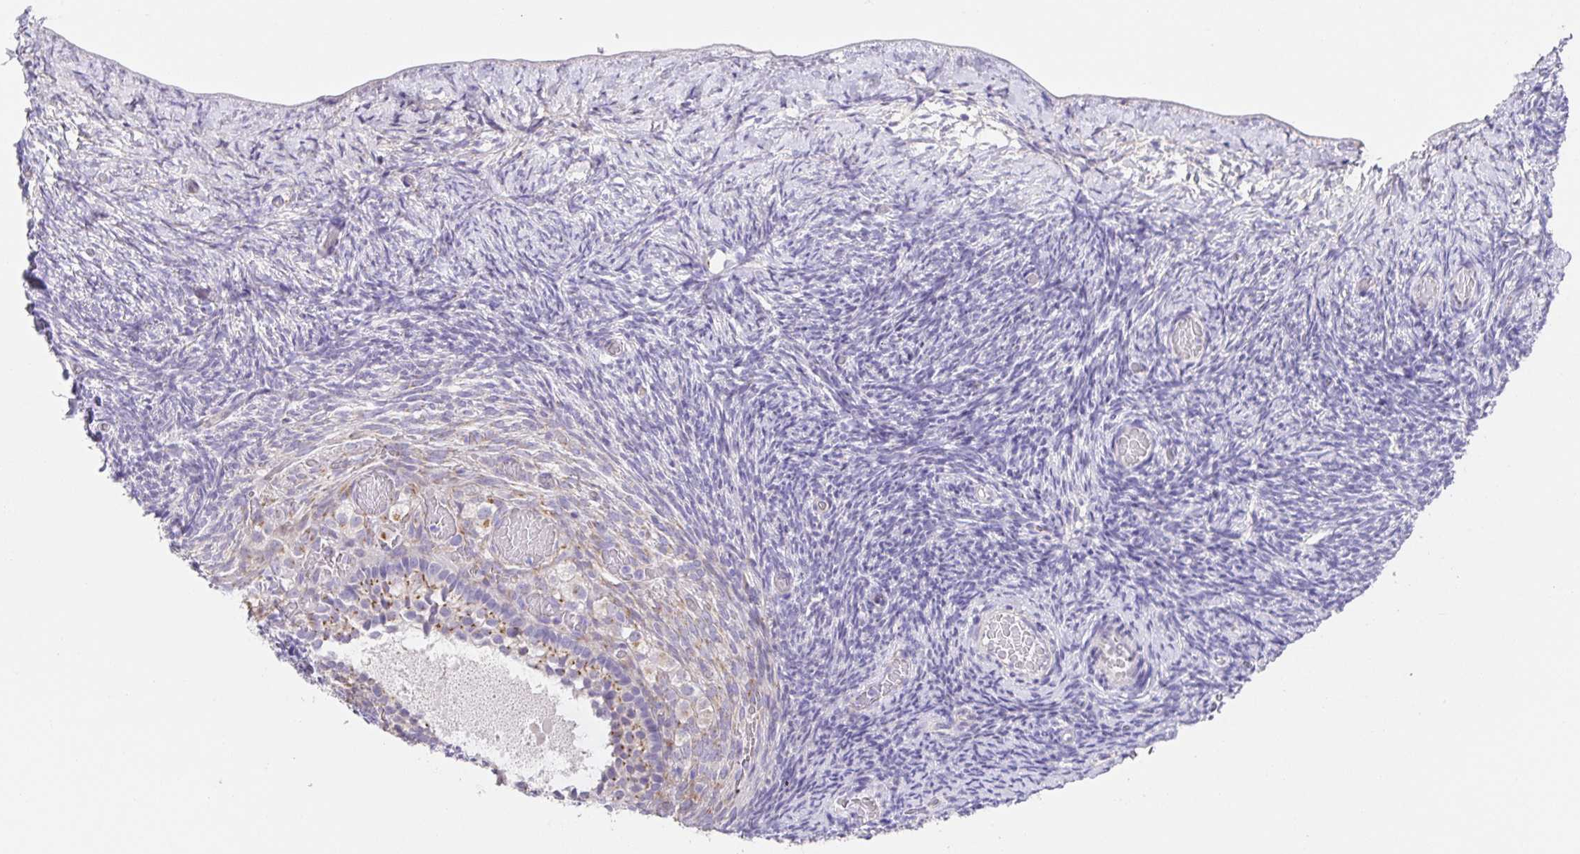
{"staining": {"intensity": "negative", "quantity": "none", "location": "none"}, "tissue": "ovary", "cell_type": "Follicle cells", "image_type": "normal", "snomed": [{"axis": "morphology", "description": "Normal tissue, NOS"}, {"axis": "topography", "description": "Ovary"}], "caption": "DAB (3,3'-diaminobenzidine) immunohistochemical staining of benign human ovary shows no significant staining in follicle cells.", "gene": "PRR36", "patient": {"sex": "female", "age": 39}}